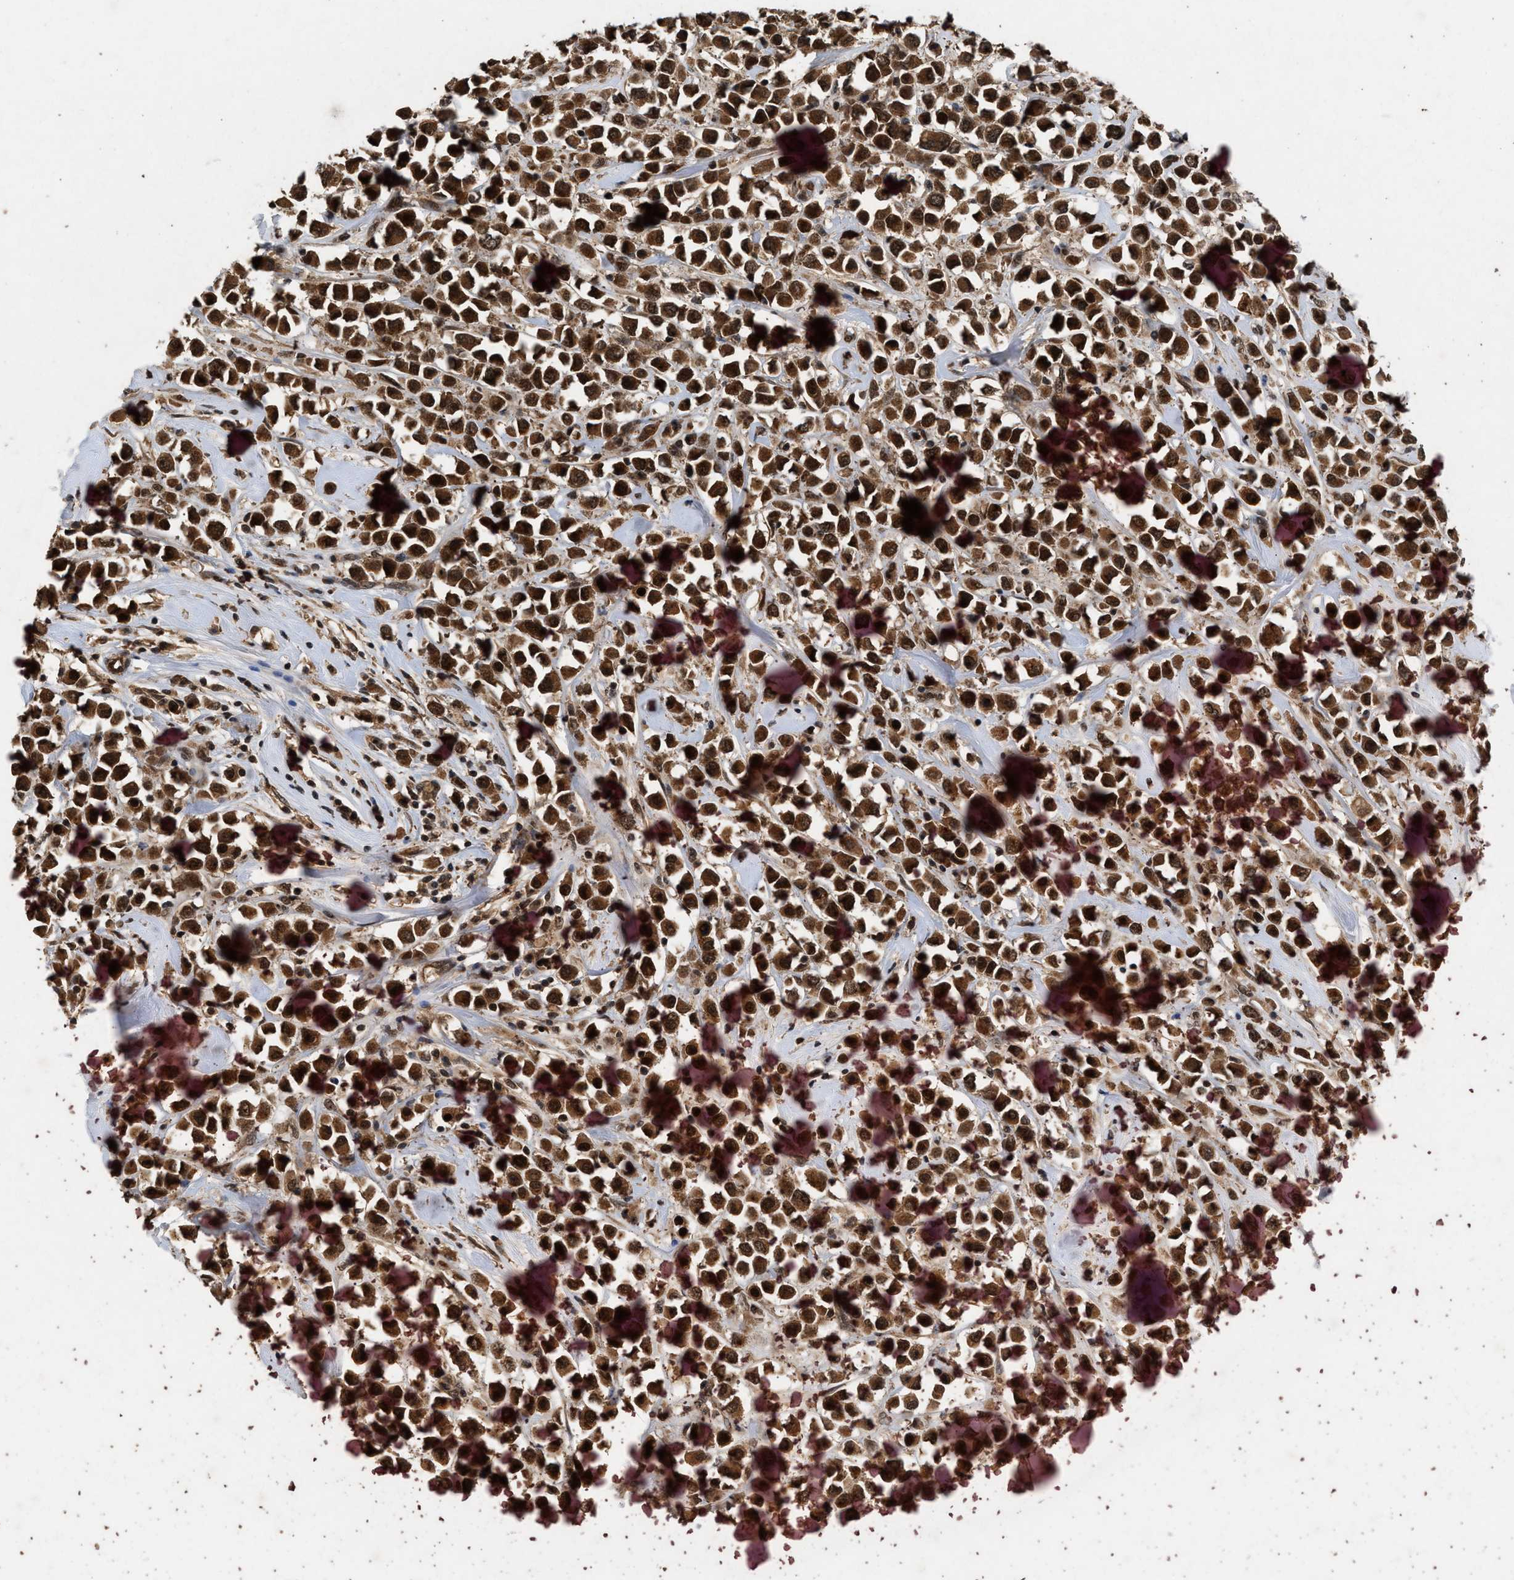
{"staining": {"intensity": "moderate", "quantity": ">75%", "location": "cytoplasmic/membranous,nuclear"}, "tissue": "breast cancer", "cell_type": "Tumor cells", "image_type": "cancer", "snomed": [{"axis": "morphology", "description": "Duct carcinoma"}, {"axis": "topography", "description": "Breast"}], "caption": "This image demonstrates IHC staining of human breast cancer, with medium moderate cytoplasmic/membranous and nuclear expression in approximately >75% of tumor cells.", "gene": "RUSC2", "patient": {"sex": "female", "age": 61}}